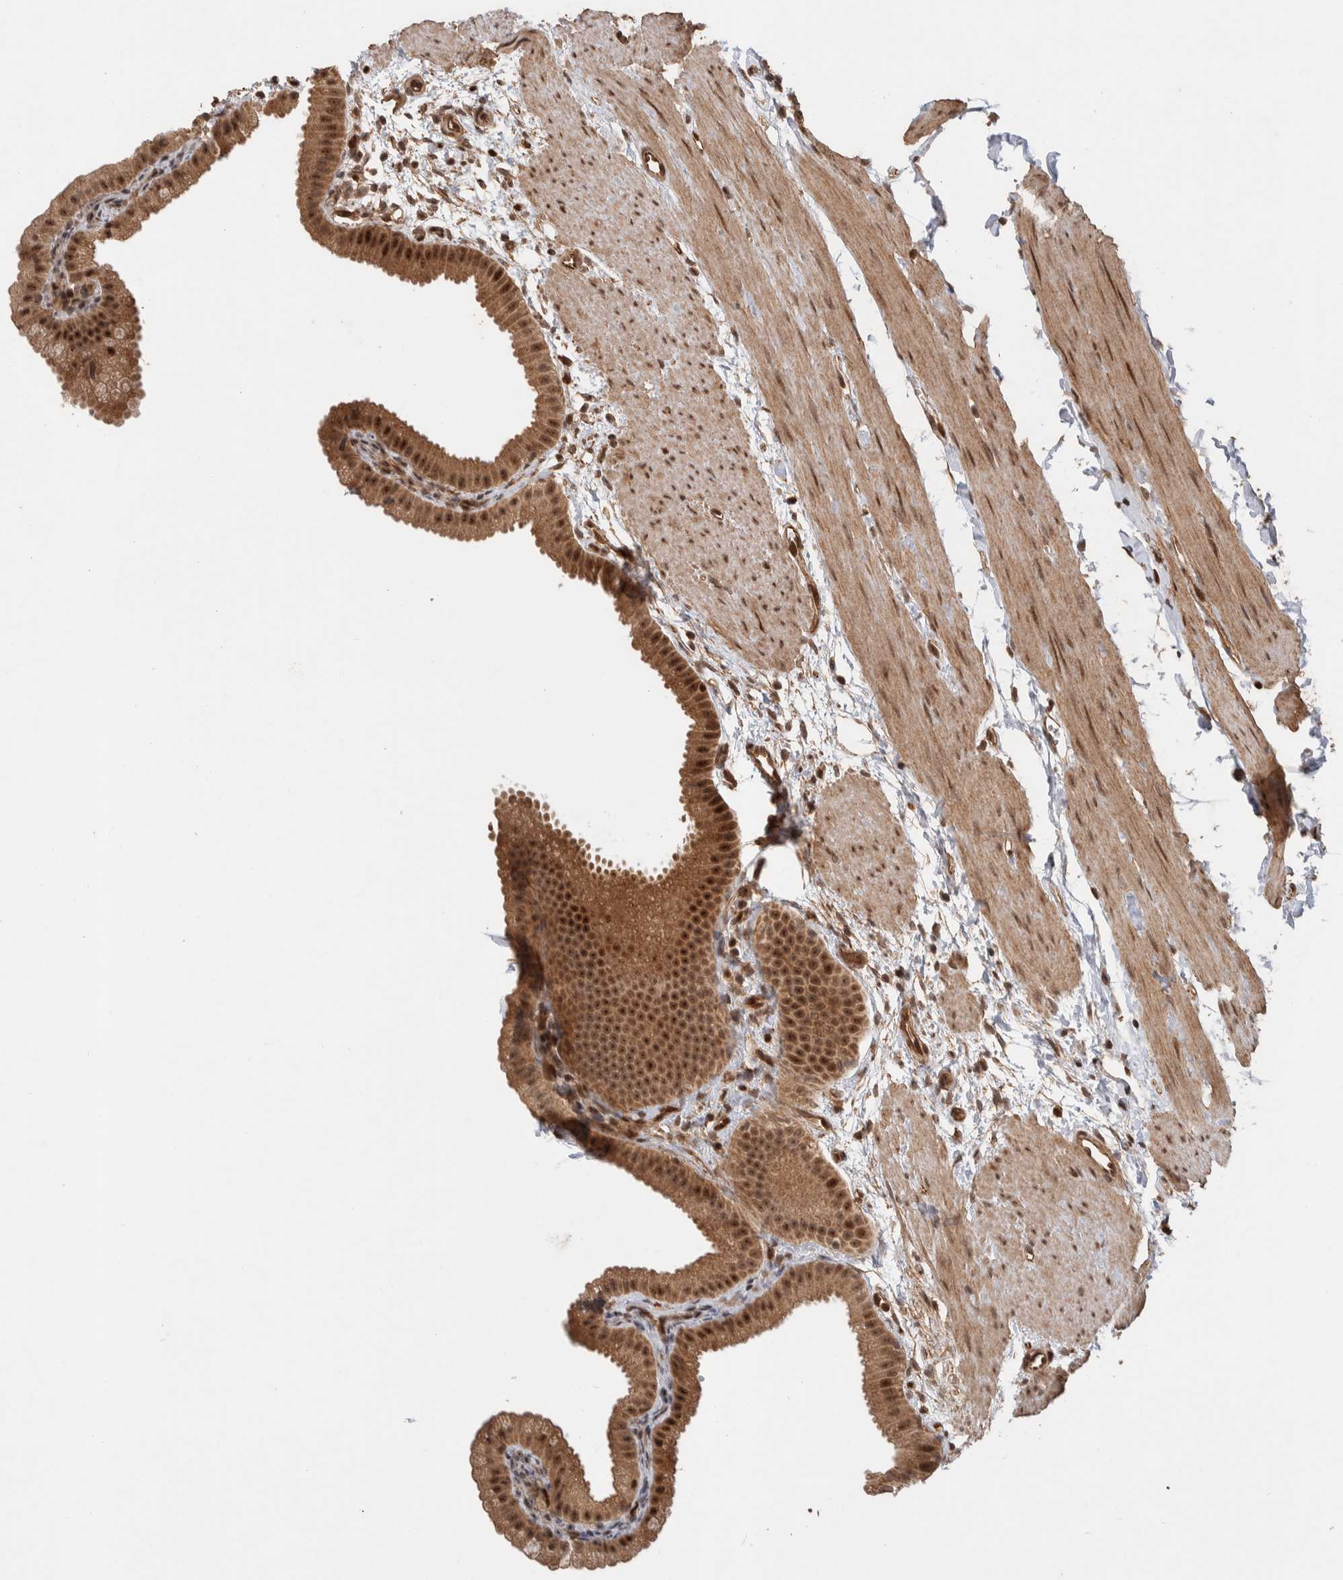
{"staining": {"intensity": "strong", "quantity": ">75%", "location": "cytoplasmic/membranous,nuclear"}, "tissue": "gallbladder", "cell_type": "Glandular cells", "image_type": "normal", "snomed": [{"axis": "morphology", "description": "Normal tissue, NOS"}, {"axis": "topography", "description": "Gallbladder"}], "caption": "Immunohistochemistry (IHC) (DAB (3,3'-diaminobenzidine)) staining of unremarkable gallbladder reveals strong cytoplasmic/membranous,nuclear protein expression in about >75% of glandular cells.", "gene": "TOR1B", "patient": {"sex": "female", "age": 64}}